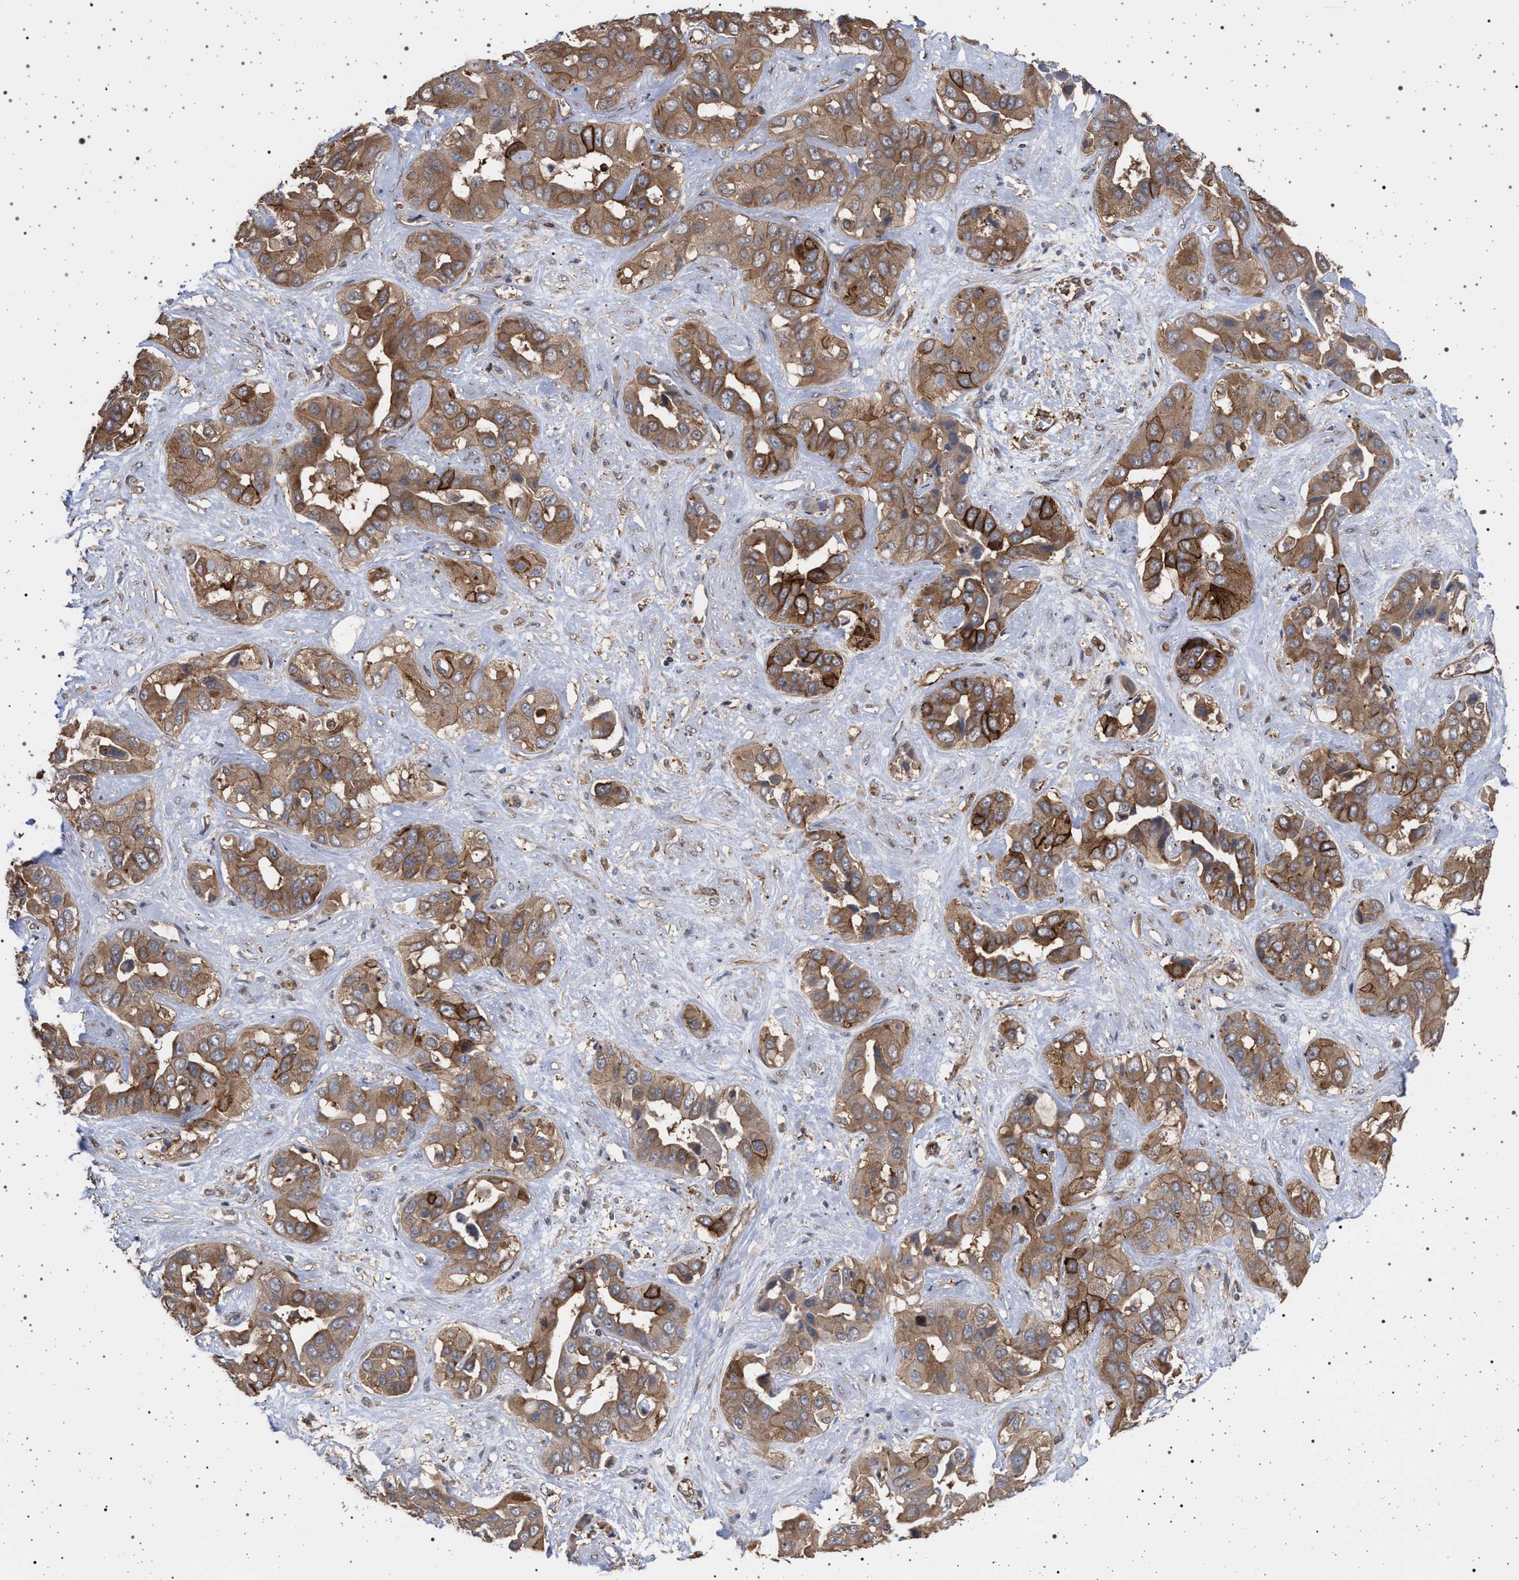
{"staining": {"intensity": "moderate", "quantity": ">75%", "location": "cytoplasmic/membranous"}, "tissue": "liver cancer", "cell_type": "Tumor cells", "image_type": "cancer", "snomed": [{"axis": "morphology", "description": "Cholangiocarcinoma"}, {"axis": "topography", "description": "Liver"}], "caption": "Moderate cytoplasmic/membranous protein positivity is seen in about >75% of tumor cells in cholangiocarcinoma (liver).", "gene": "IFT20", "patient": {"sex": "female", "age": 52}}